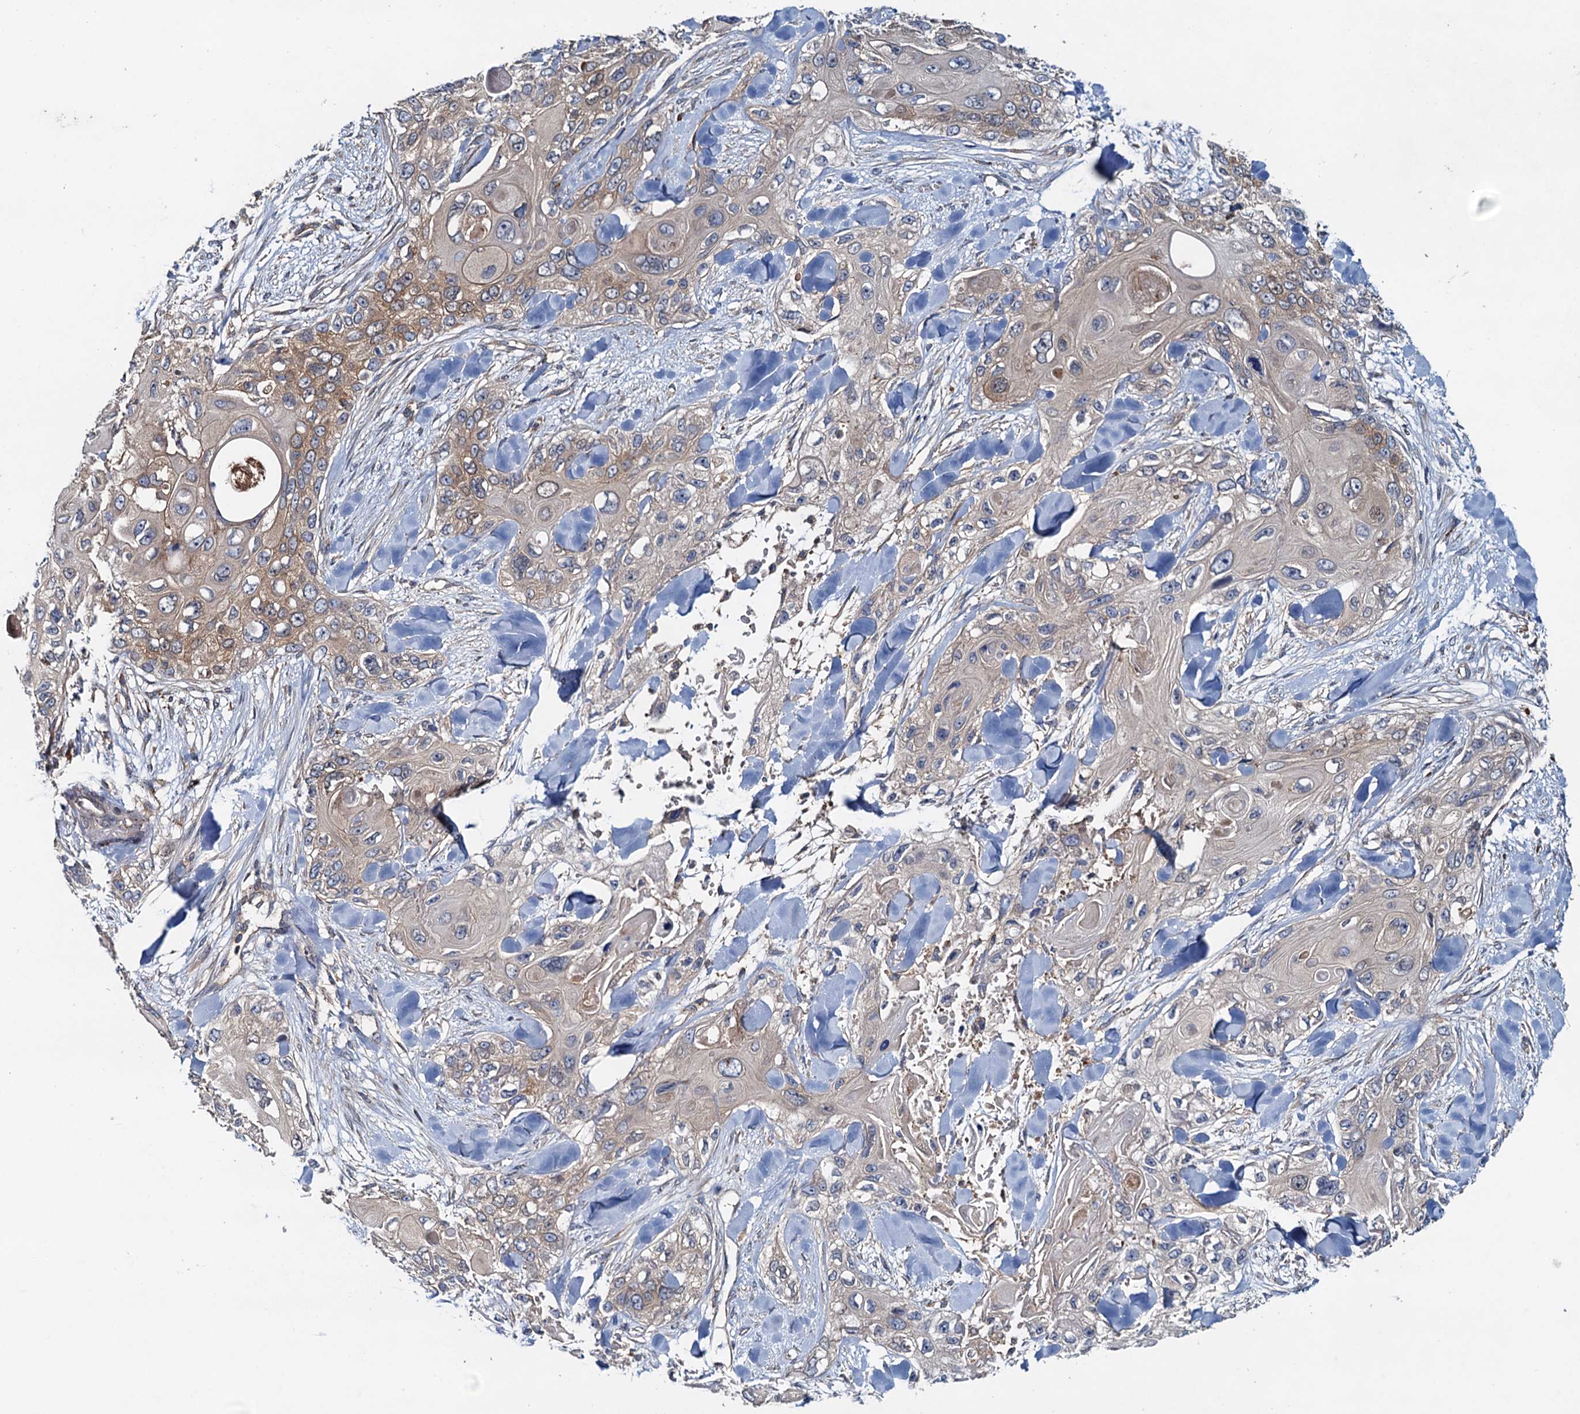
{"staining": {"intensity": "weak", "quantity": "25%-75%", "location": "cytoplasmic/membranous"}, "tissue": "skin cancer", "cell_type": "Tumor cells", "image_type": "cancer", "snomed": [{"axis": "morphology", "description": "Normal tissue, NOS"}, {"axis": "morphology", "description": "Squamous cell carcinoma, NOS"}, {"axis": "topography", "description": "Skin"}], "caption": "Human squamous cell carcinoma (skin) stained with a brown dye reveals weak cytoplasmic/membranous positive expression in approximately 25%-75% of tumor cells.", "gene": "EFL1", "patient": {"sex": "male", "age": 72}}